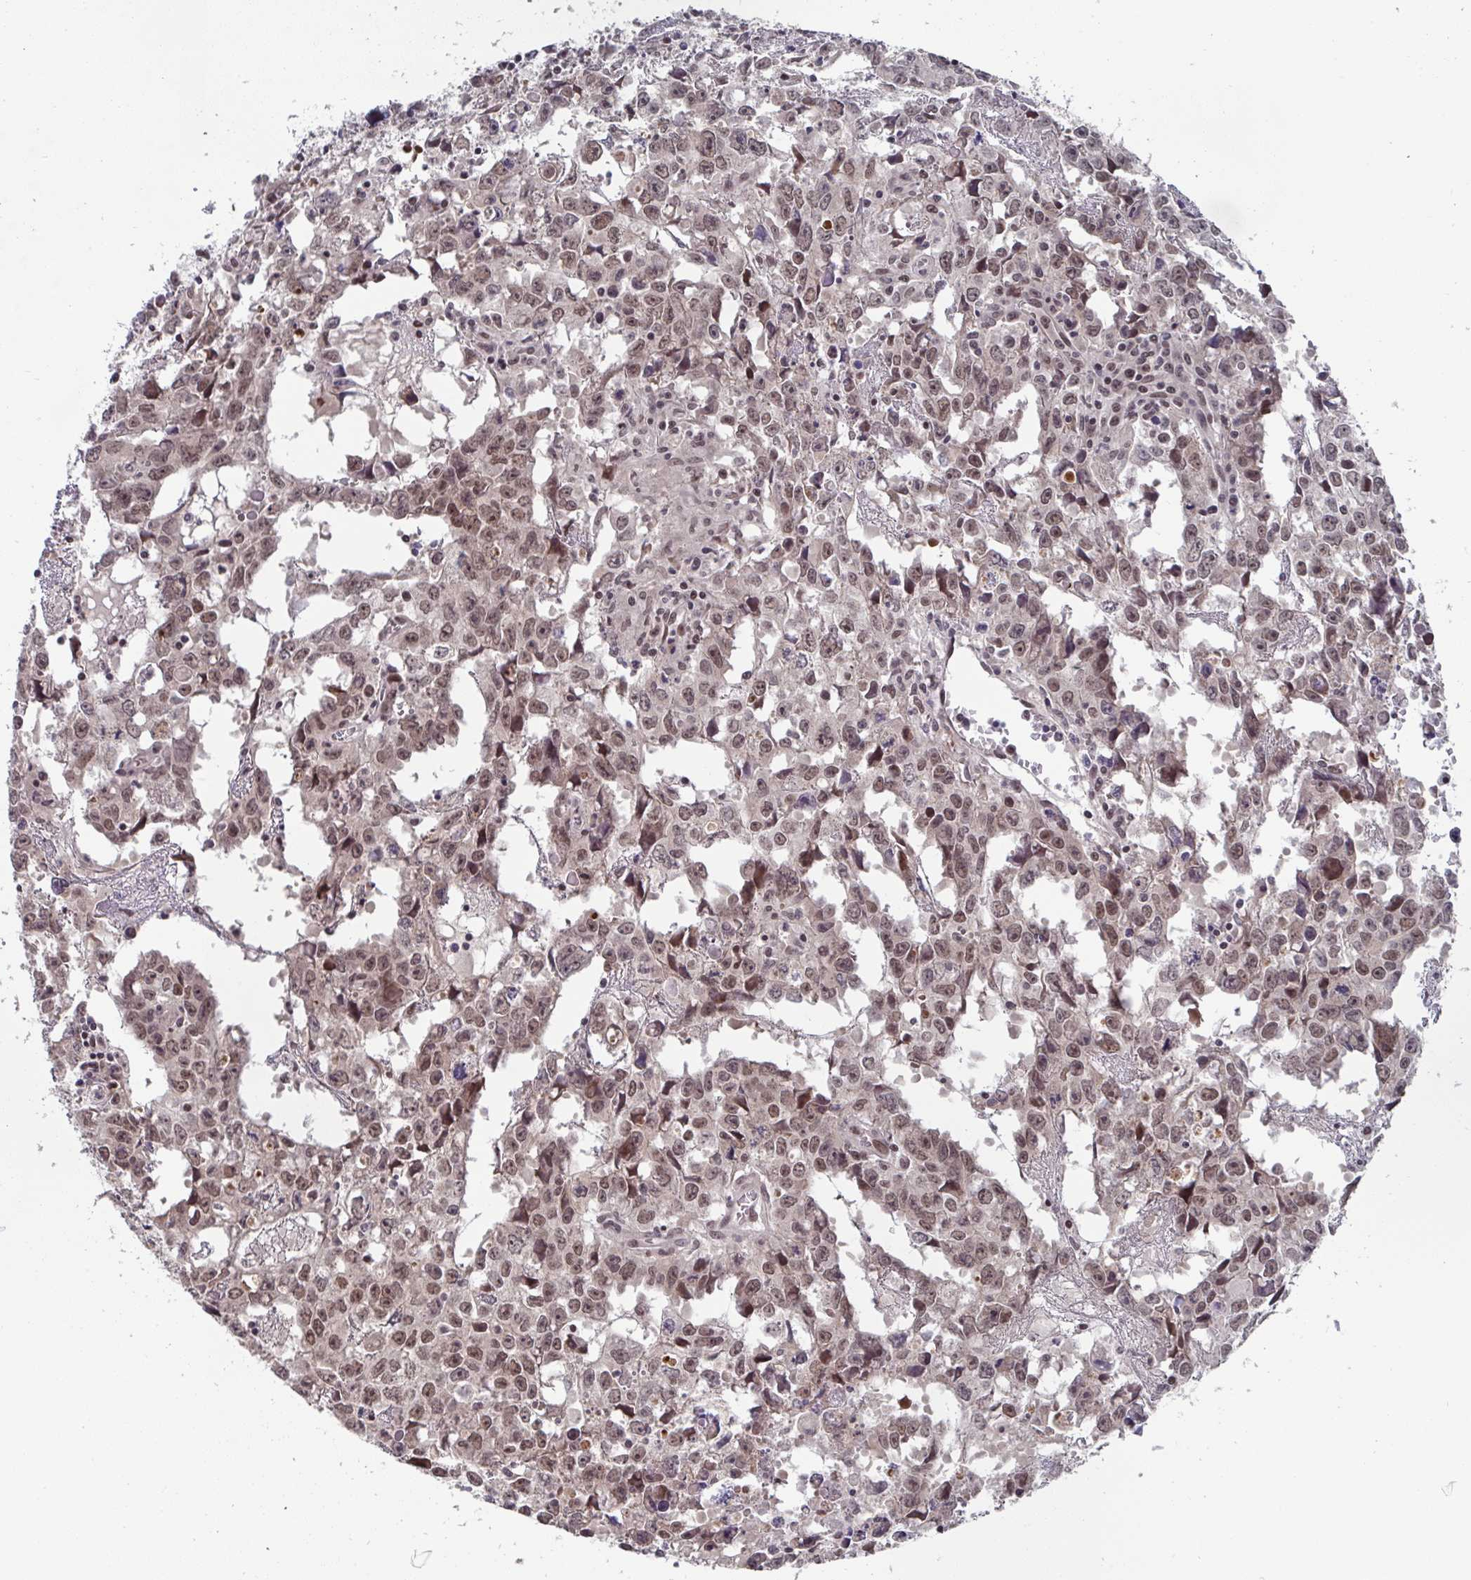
{"staining": {"intensity": "moderate", "quantity": ">75%", "location": "nuclear"}, "tissue": "testis cancer", "cell_type": "Tumor cells", "image_type": "cancer", "snomed": [{"axis": "morphology", "description": "Carcinoma, Embryonal, NOS"}, {"axis": "topography", "description": "Testis"}], "caption": "Immunohistochemistry micrograph of neoplastic tissue: human testis embryonal carcinoma stained using IHC reveals medium levels of moderate protein expression localized specifically in the nuclear of tumor cells, appearing as a nuclear brown color.", "gene": "JMJD1C", "patient": {"sex": "male", "age": 22}}